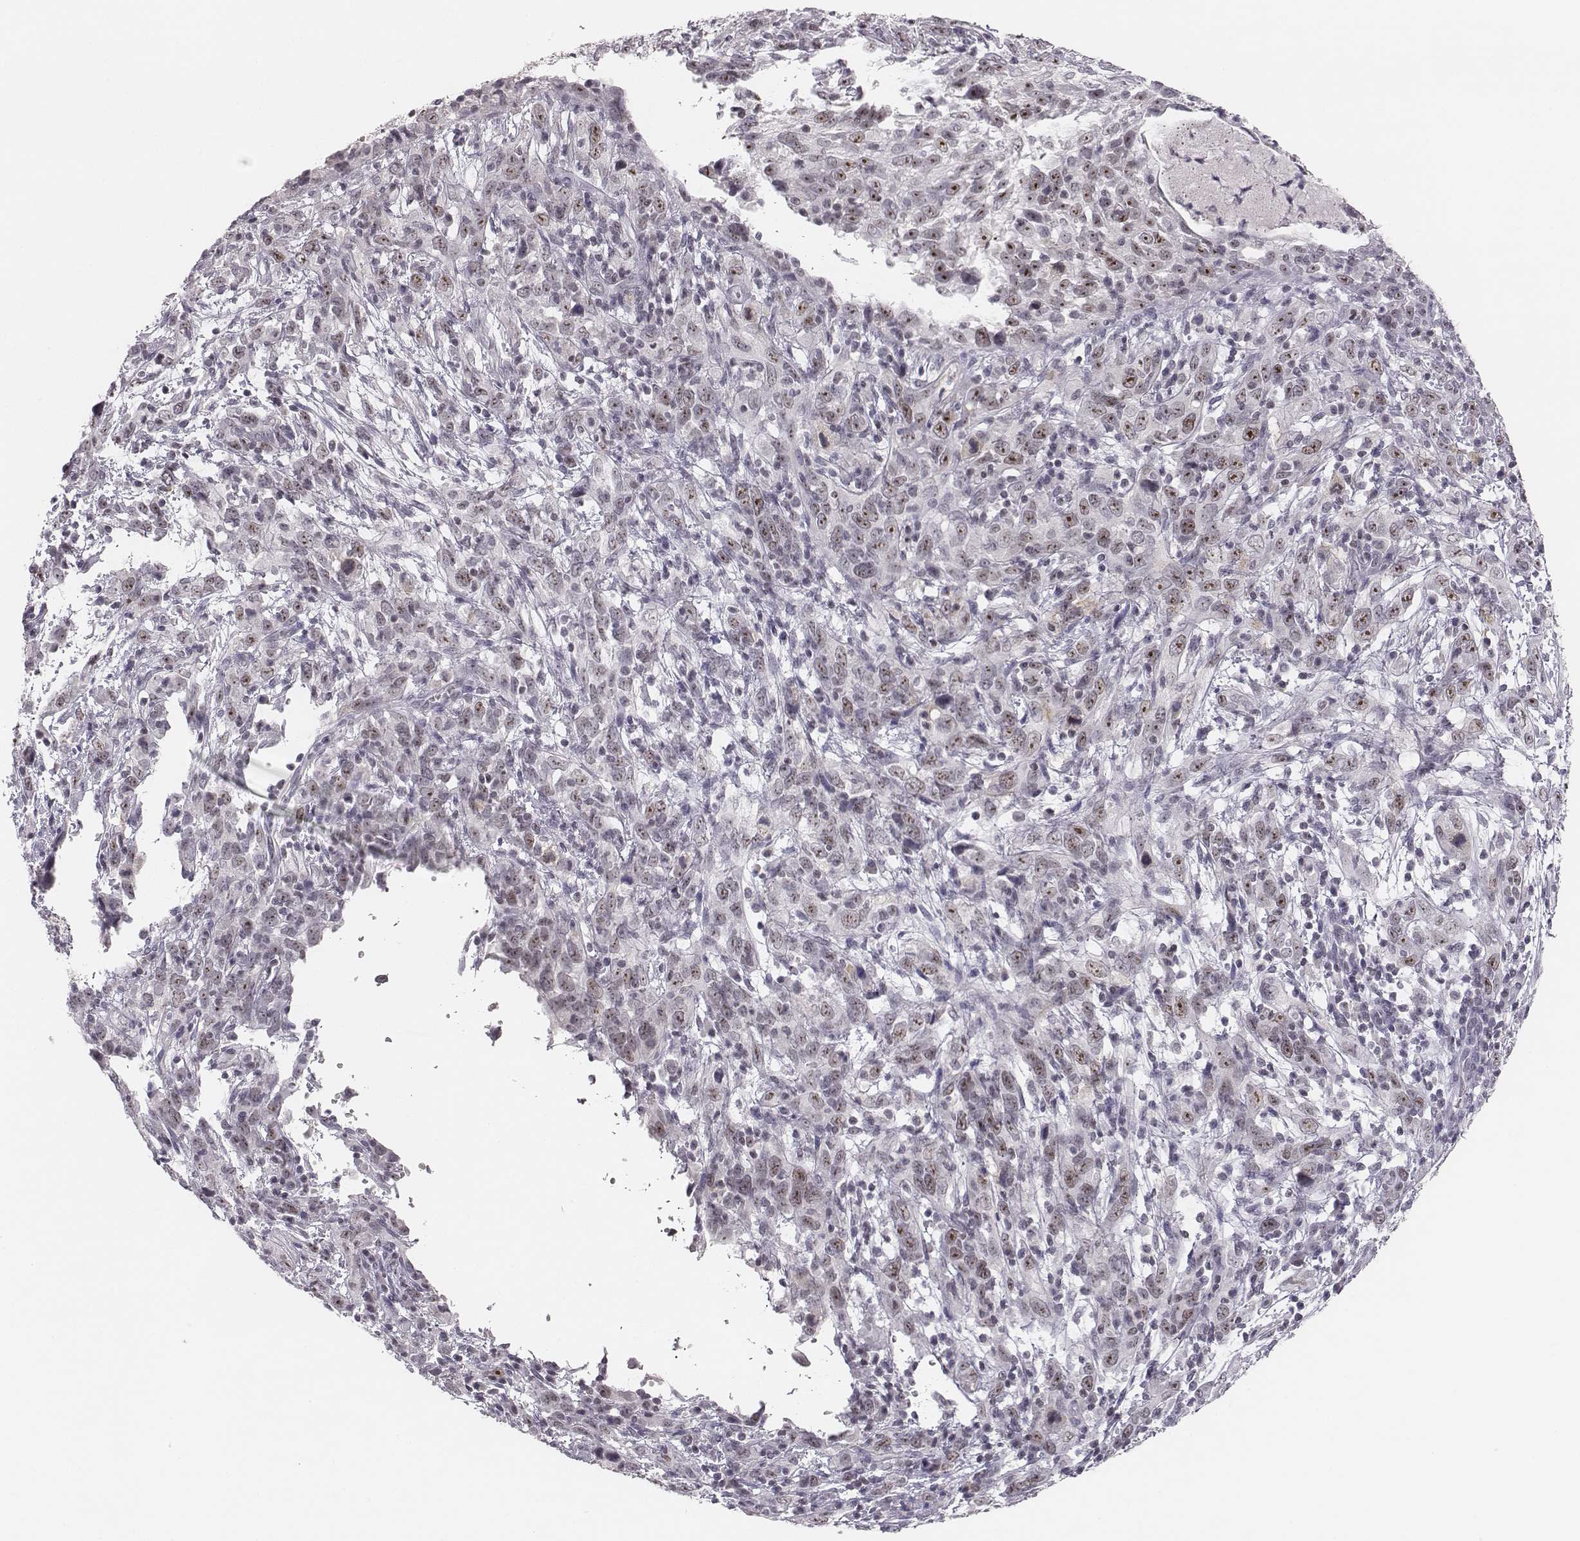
{"staining": {"intensity": "weak", "quantity": "25%-75%", "location": "nuclear"}, "tissue": "cervical cancer", "cell_type": "Tumor cells", "image_type": "cancer", "snomed": [{"axis": "morphology", "description": "Adenocarcinoma, NOS"}, {"axis": "topography", "description": "Cervix"}], "caption": "DAB (3,3'-diaminobenzidine) immunohistochemical staining of human cervical cancer demonstrates weak nuclear protein staining in approximately 25%-75% of tumor cells.", "gene": "NIFK", "patient": {"sex": "female", "age": 40}}